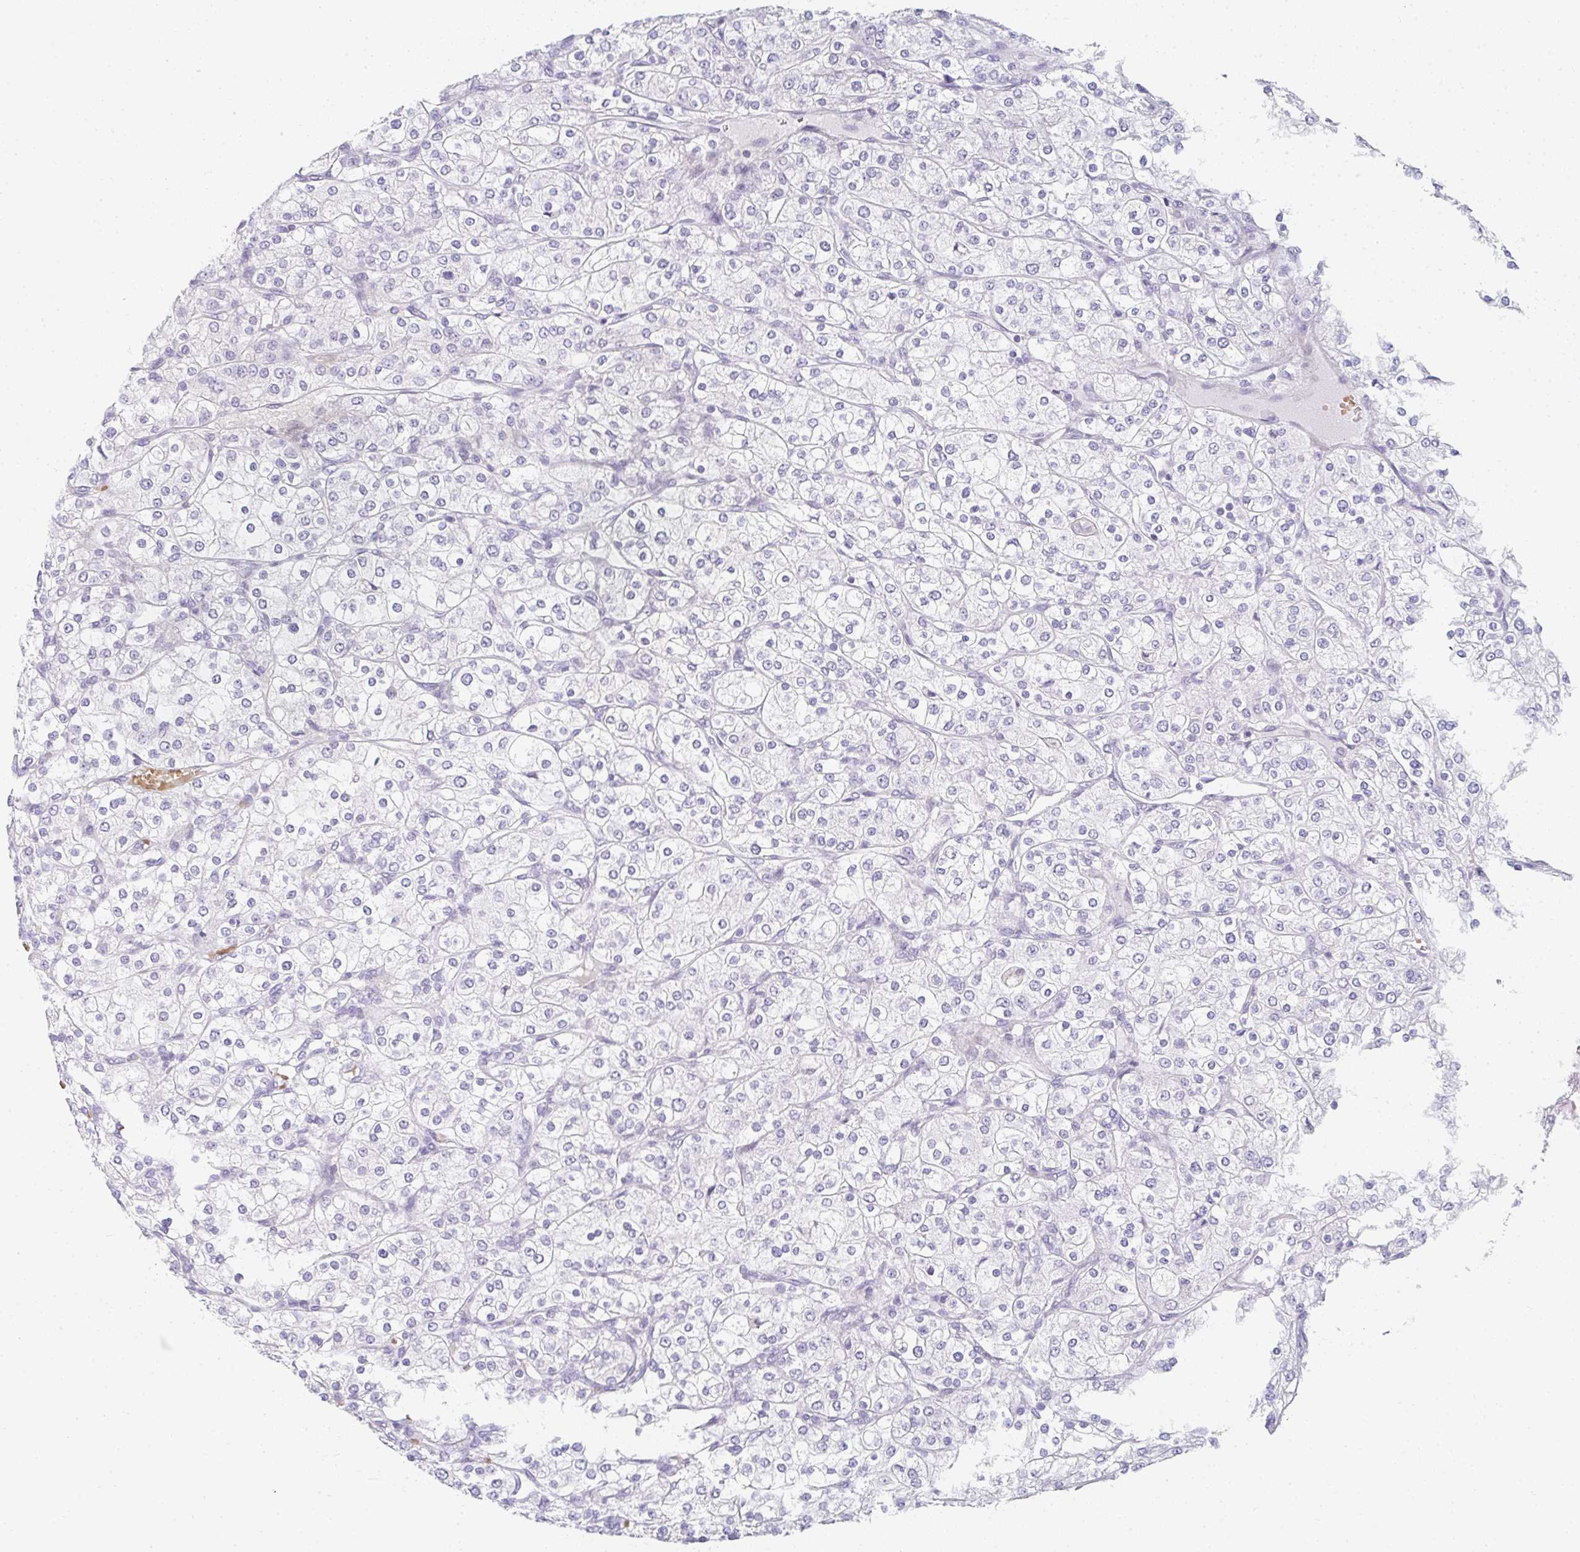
{"staining": {"intensity": "negative", "quantity": "none", "location": "none"}, "tissue": "renal cancer", "cell_type": "Tumor cells", "image_type": "cancer", "snomed": [{"axis": "morphology", "description": "Adenocarcinoma, NOS"}, {"axis": "topography", "description": "Kidney"}], "caption": "The IHC micrograph has no significant staining in tumor cells of renal adenocarcinoma tissue.", "gene": "NEU2", "patient": {"sex": "male", "age": 80}}